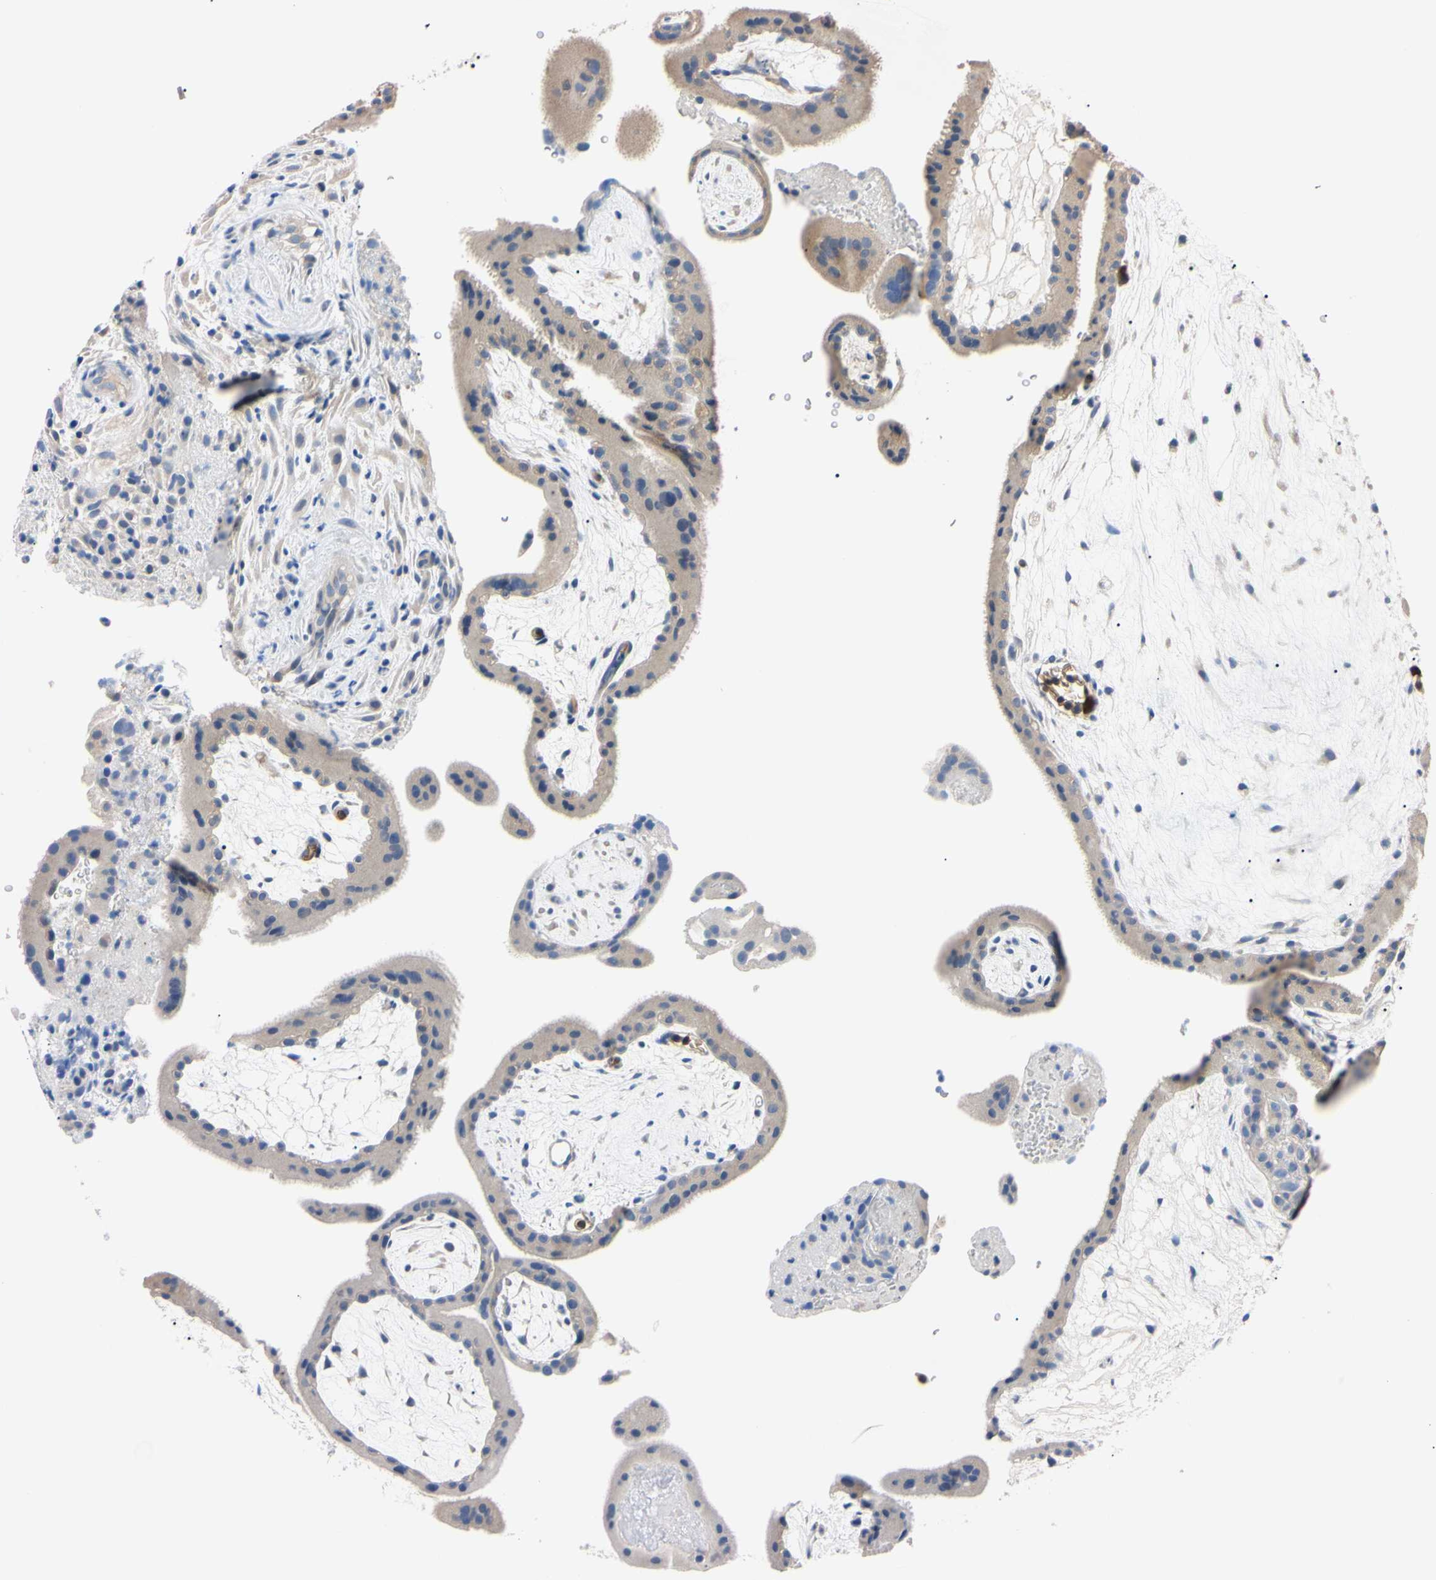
{"staining": {"intensity": "weak", "quantity": "<25%", "location": "cytoplasmic/membranous"}, "tissue": "placenta", "cell_type": "Decidual cells", "image_type": "normal", "snomed": [{"axis": "morphology", "description": "Normal tissue, NOS"}, {"axis": "topography", "description": "Placenta"}], "caption": "DAB (3,3'-diaminobenzidine) immunohistochemical staining of benign placenta displays no significant staining in decidual cells.", "gene": "RARS1", "patient": {"sex": "female", "age": 19}}